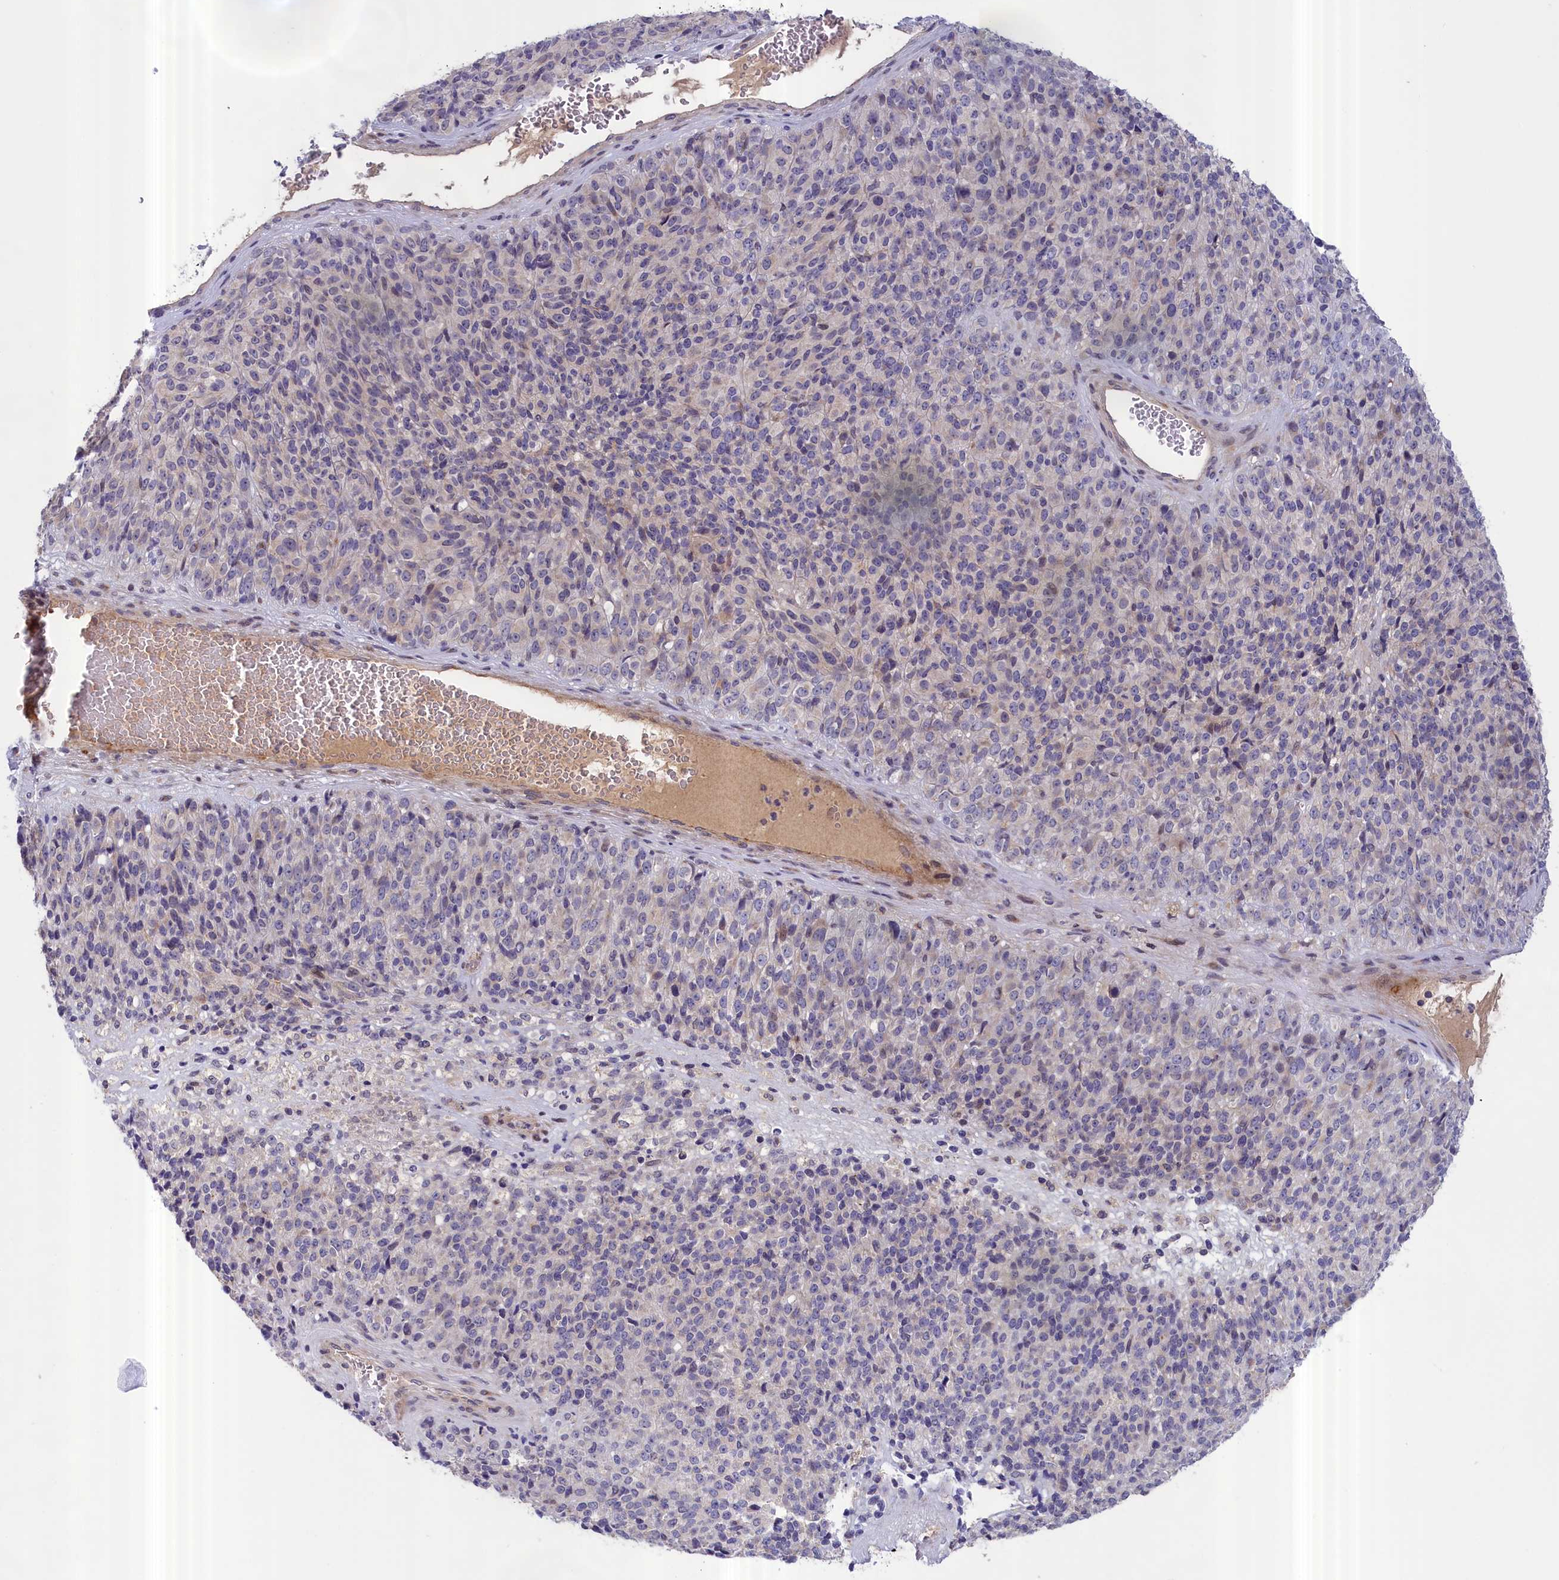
{"staining": {"intensity": "negative", "quantity": "none", "location": "none"}, "tissue": "melanoma", "cell_type": "Tumor cells", "image_type": "cancer", "snomed": [{"axis": "morphology", "description": "Malignant melanoma, Metastatic site"}, {"axis": "topography", "description": "Brain"}], "caption": "An image of human melanoma is negative for staining in tumor cells.", "gene": "IGFALS", "patient": {"sex": "female", "age": 56}}